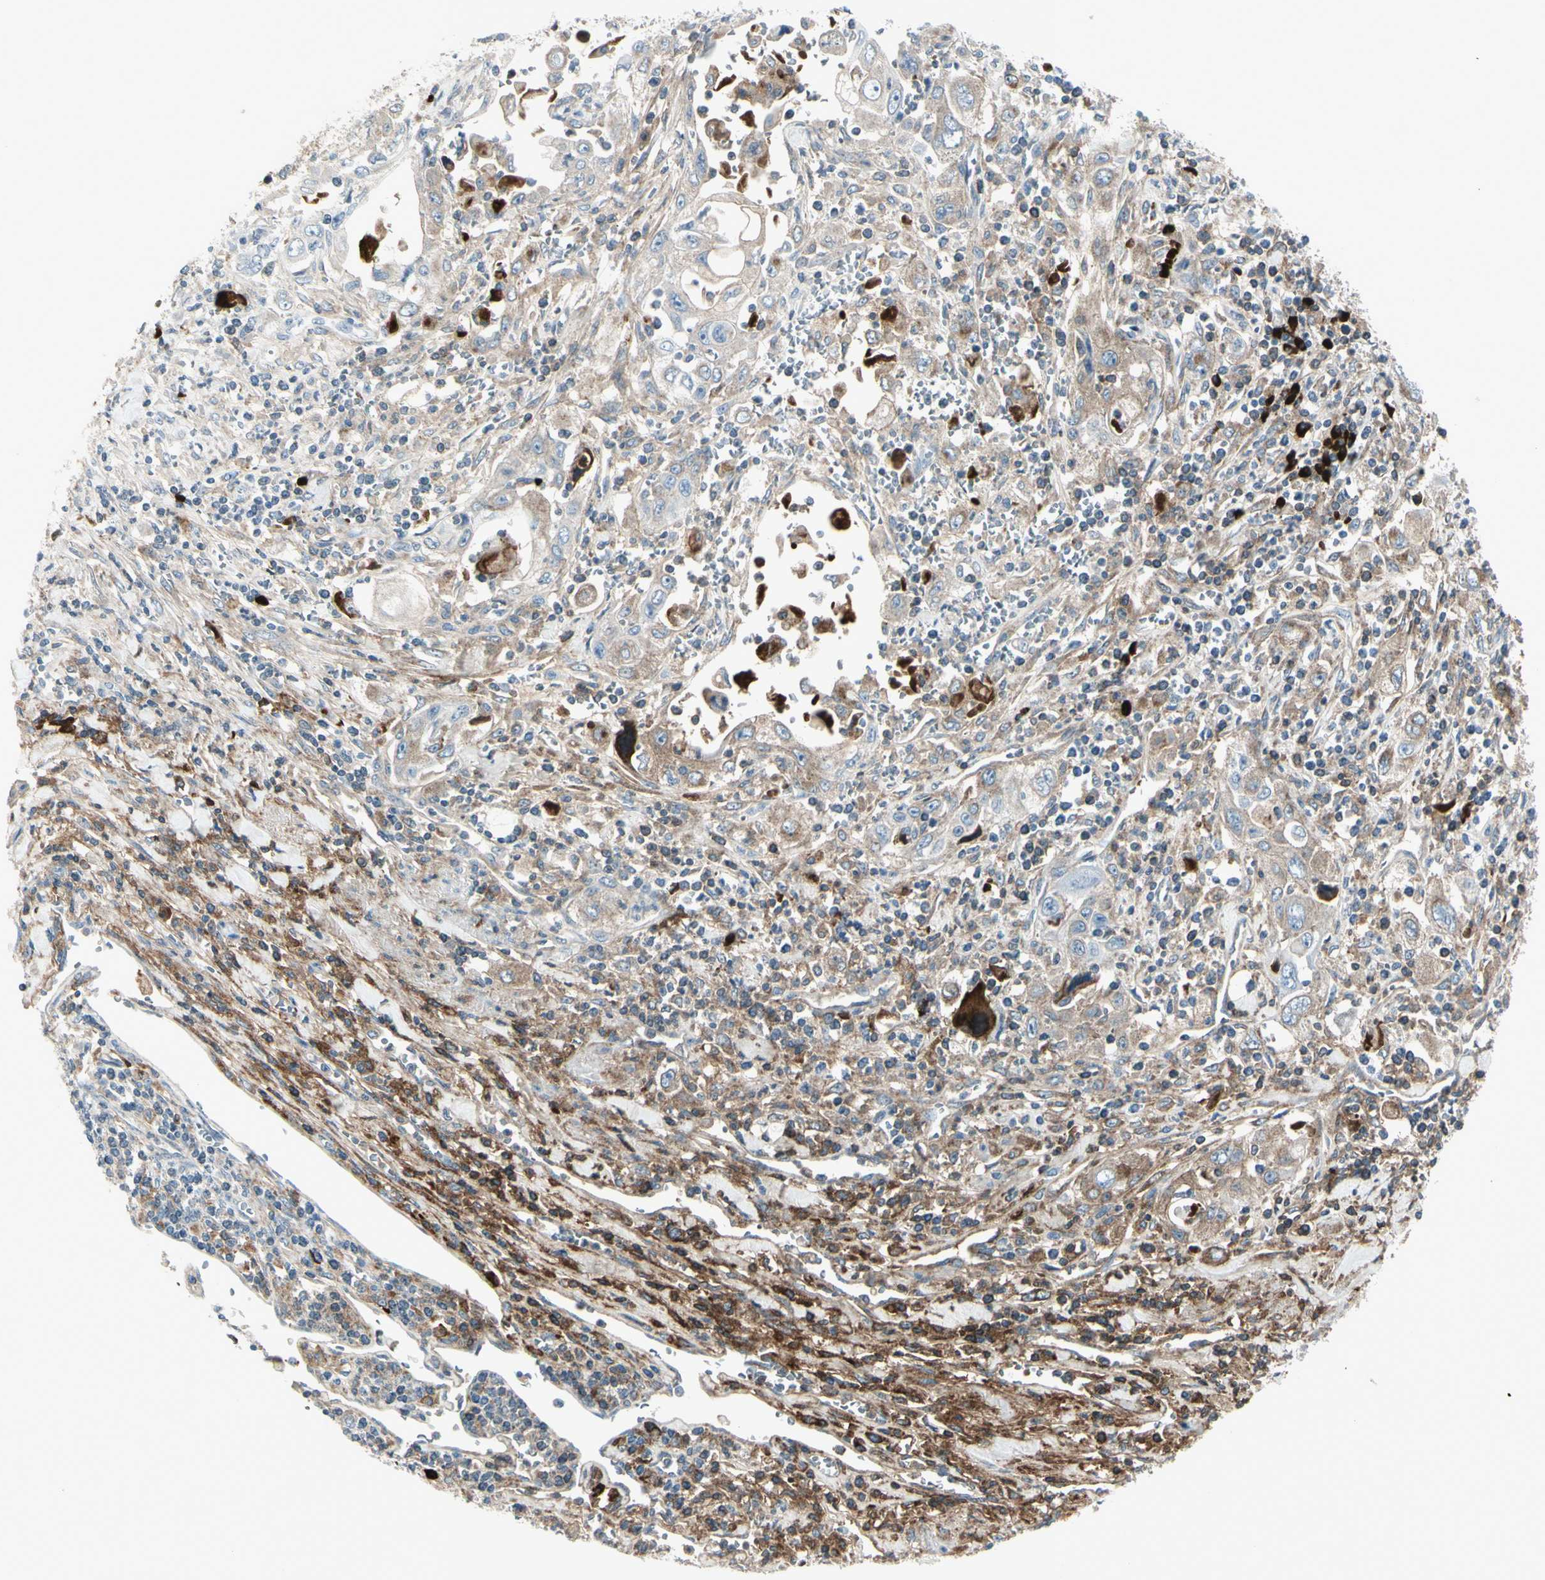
{"staining": {"intensity": "weak", "quantity": "25%-75%", "location": "cytoplasmic/membranous"}, "tissue": "pancreatic cancer", "cell_type": "Tumor cells", "image_type": "cancer", "snomed": [{"axis": "morphology", "description": "Adenocarcinoma, NOS"}, {"axis": "topography", "description": "Pancreas"}], "caption": "Pancreatic adenocarcinoma stained for a protein reveals weak cytoplasmic/membranous positivity in tumor cells. The staining was performed using DAB (3,3'-diaminobenzidine) to visualize the protein expression in brown, while the nuclei were stained in blue with hematoxylin (Magnification: 20x).", "gene": "IGHG1", "patient": {"sex": "male", "age": 70}}